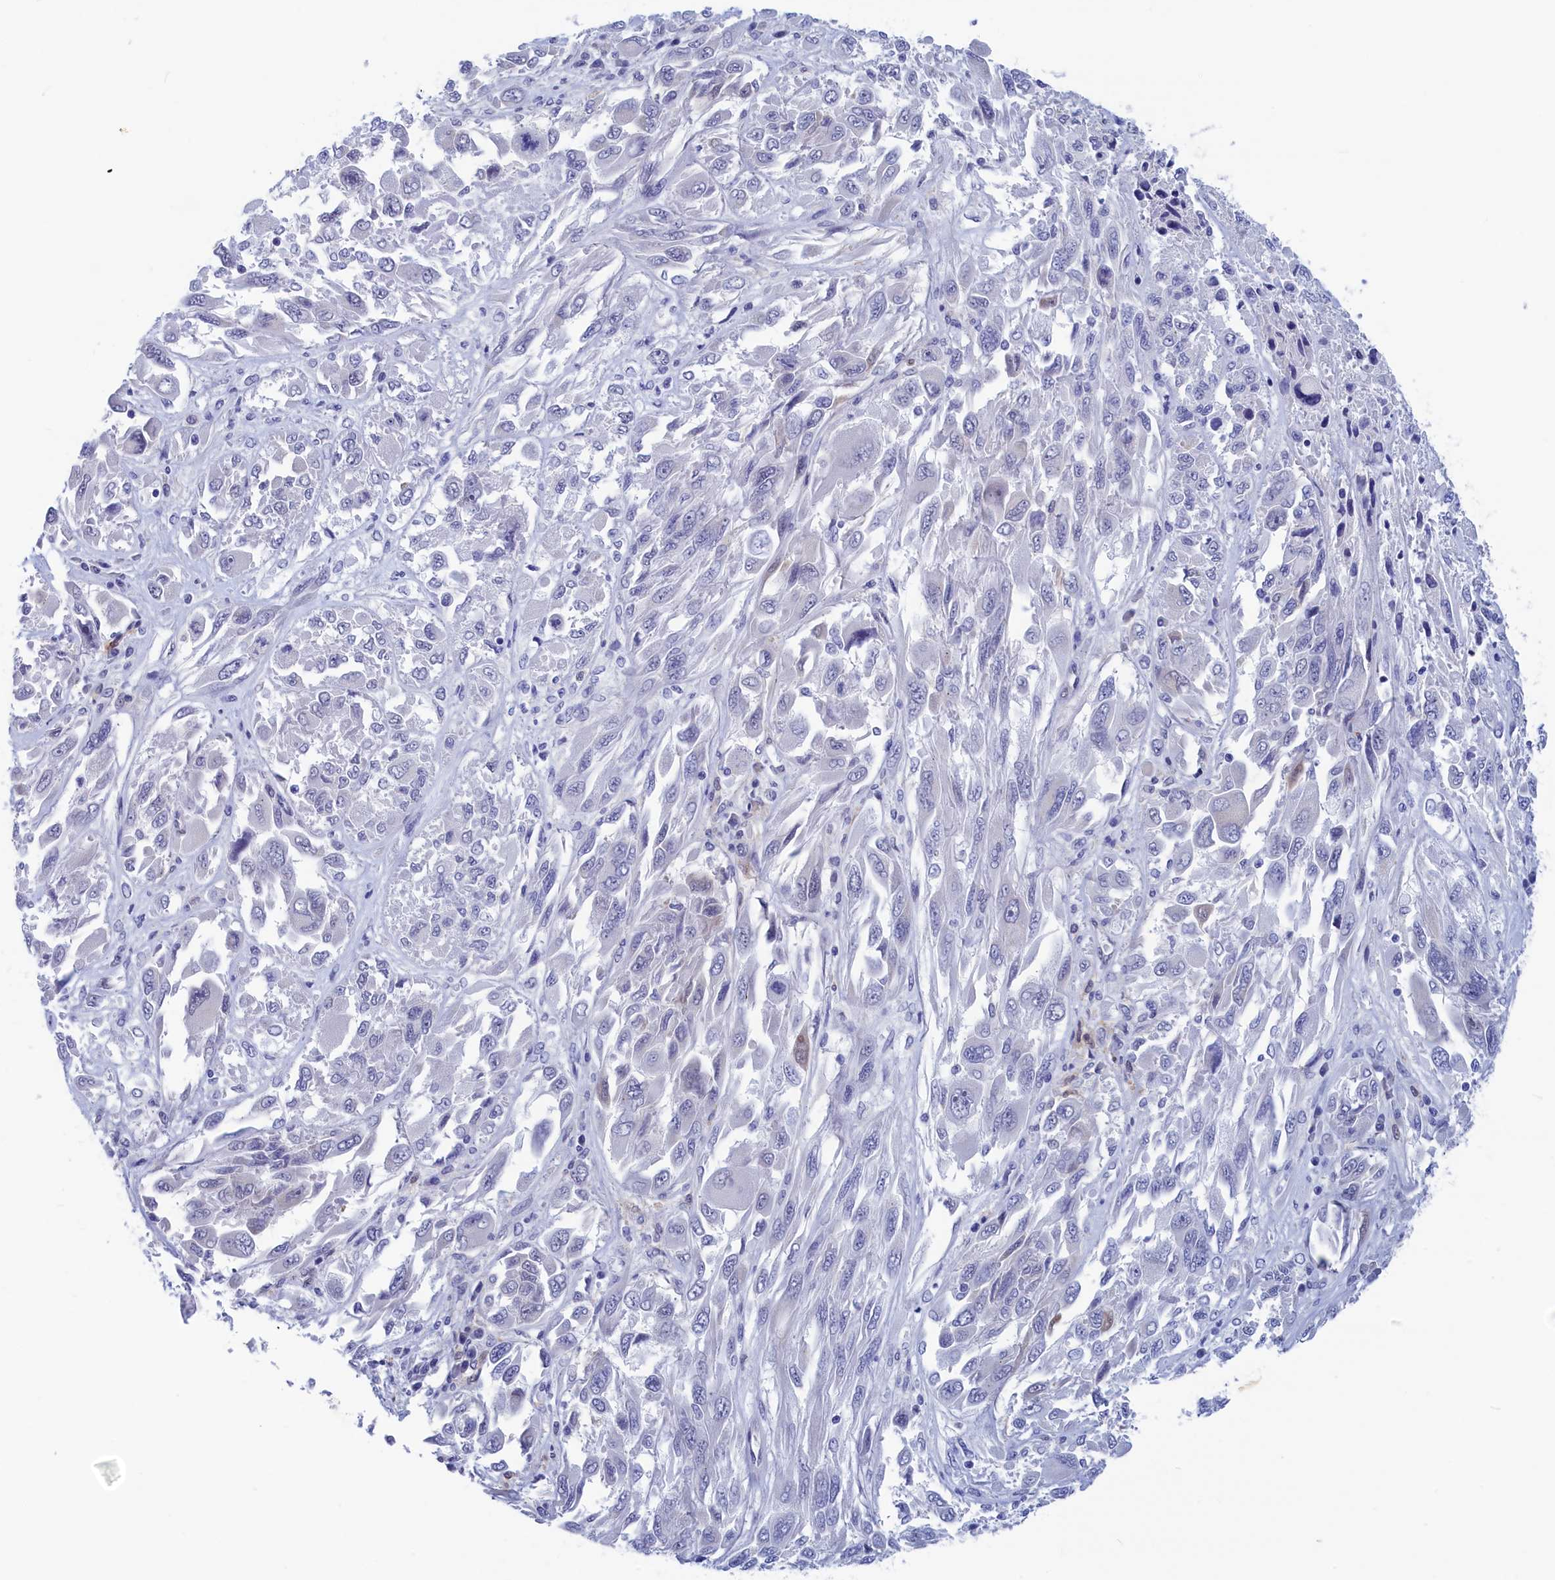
{"staining": {"intensity": "negative", "quantity": "none", "location": "none"}, "tissue": "melanoma", "cell_type": "Tumor cells", "image_type": "cancer", "snomed": [{"axis": "morphology", "description": "Malignant melanoma, NOS"}, {"axis": "topography", "description": "Skin"}], "caption": "The histopathology image shows no staining of tumor cells in melanoma.", "gene": "WDR83", "patient": {"sex": "female", "age": 91}}